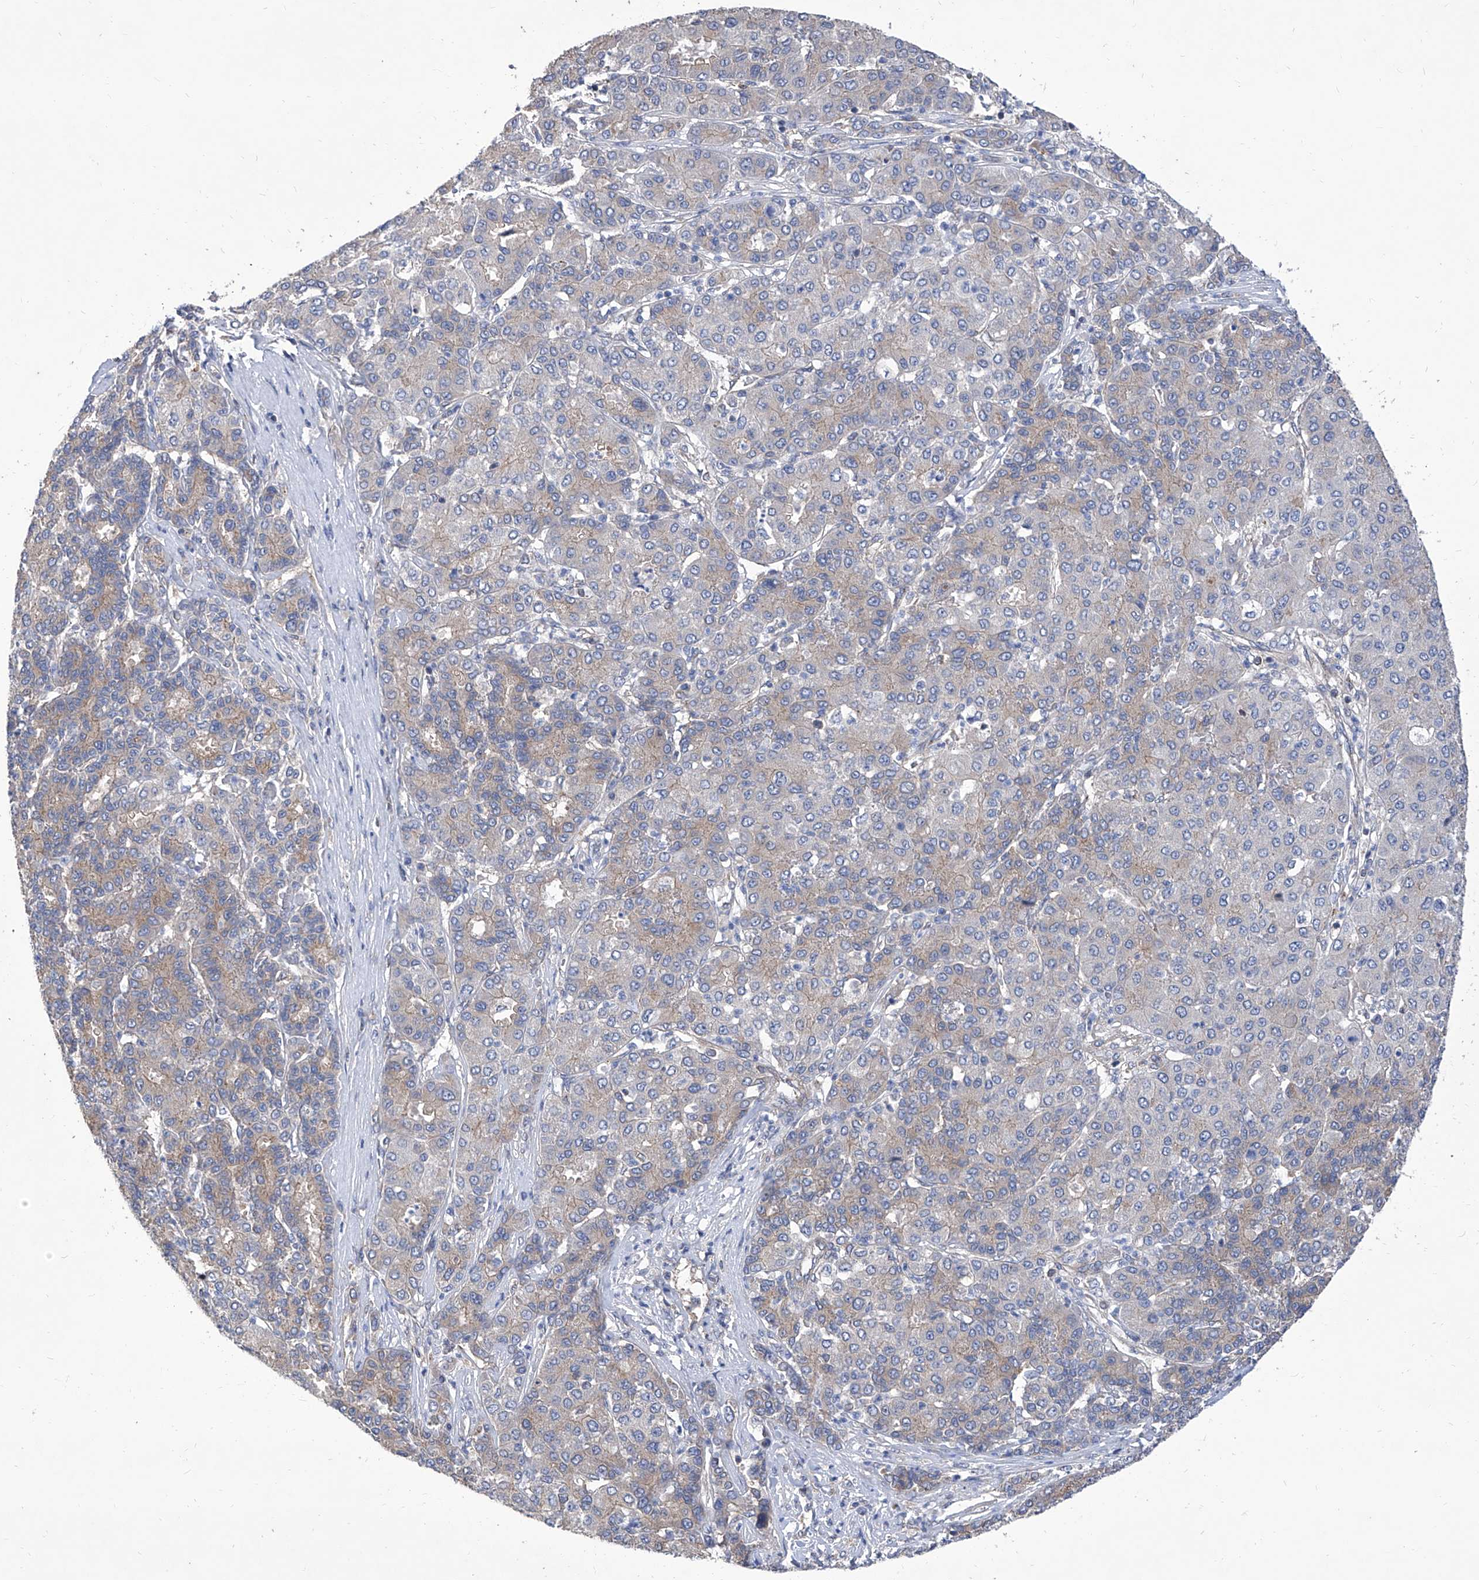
{"staining": {"intensity": "weak", "quantity": "25%-75%", "location": "cytoplasmic/membranous"}, "tissue": "liver cancer", "cell_type": "Tumor cells", "image_type": "cancer", "snomed": [{"axis": "morphology", "description": "Carcinoma, Hepatocellular, NOS"}, {"axis": "topography", "description": "Liver"}], "caption": "Weak cytoplasmic/membranous protein positivity is identified in about 25%-75% of tumor cells in liver cancer. (Brightfield microscopy of DAB IHC at high magnification).", "gene": "TJAP1", "patient": {"sex": "male", "age": 65}}